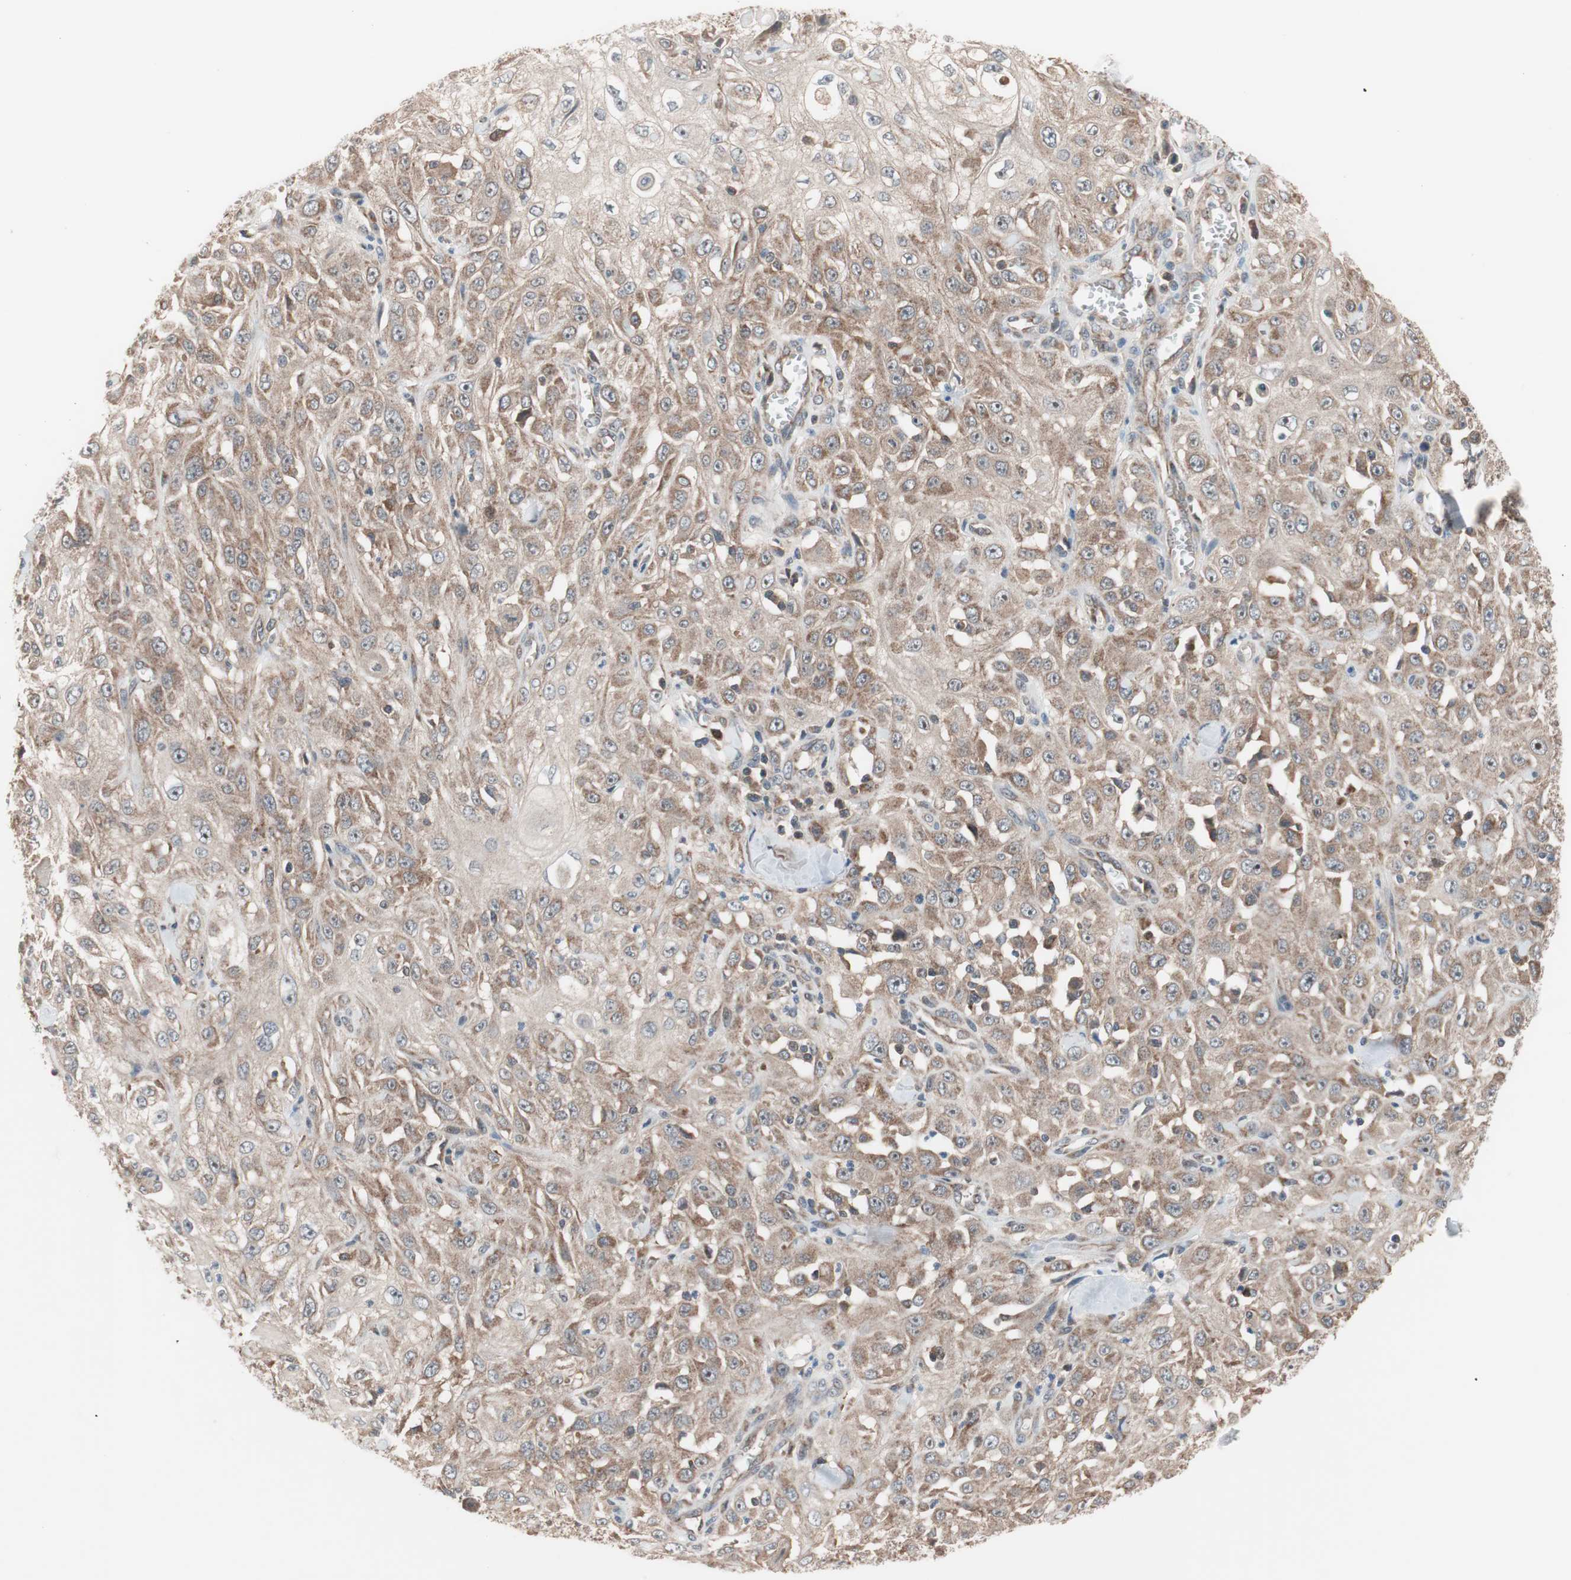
{"staining": {"intensity": "moderate", "quantity": ">75%", "location": "cytoplasmic/membranous"}, "tissue": "skin cancer", "cell_type": "Tumor cells", "image_type": "cancer", "snomed": [{"axis": "morphology", "description": "Squamous cell carcinoma, NOS"}, {"axis": "morphology", "description": "Squamous cell carcinoma, metastatic, NOS"}, {"axis": "topography", "description": "Skin"}, {"axis": "topography", "description": "Lymph node"}], "caption": "Immunohistochemistry (IHC) (DAB) staining of human skin cancer reveals moderate cytoplasmic/membranous protein positivity in about >75% of tumor cells.", "gene": "HMBS", "patient": {"sex": "male", "age": 75}}